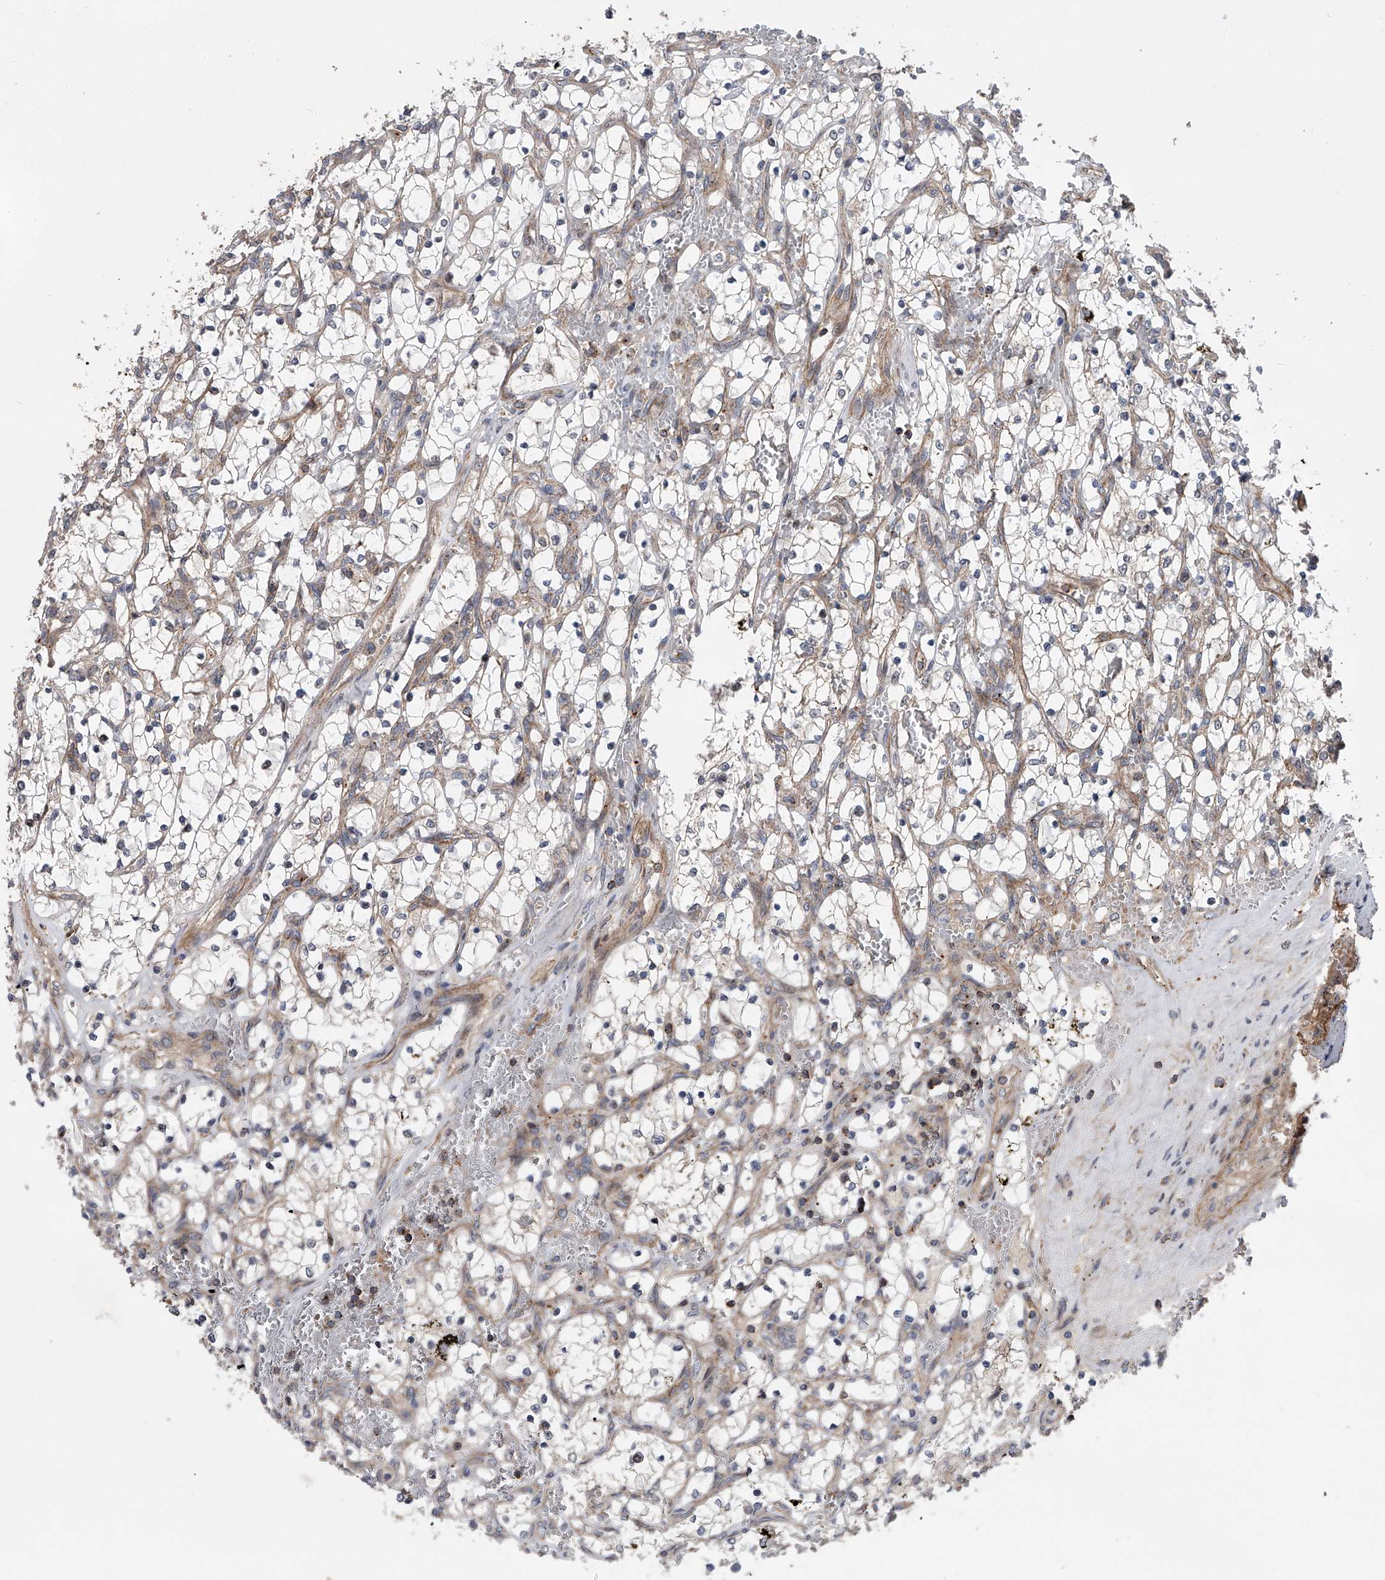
{"staining": {"intensity": "negative", "quantity": "none", "location": "none"}, "tissue": "renal cancer", "cell_type": "Tumor cells", "image_type": "cancer", "snomed": [{"axis": "morphology", "description": "Adenocarcinoma, NOS"}, {"axis": "topography", "description": "Kidney"}], "caption": "Tumor cells are negative for protein expression in human renal cancer (adenocarcinoma).", "gene": "USP47", "patient": {"sex": "female", "age": 69}}